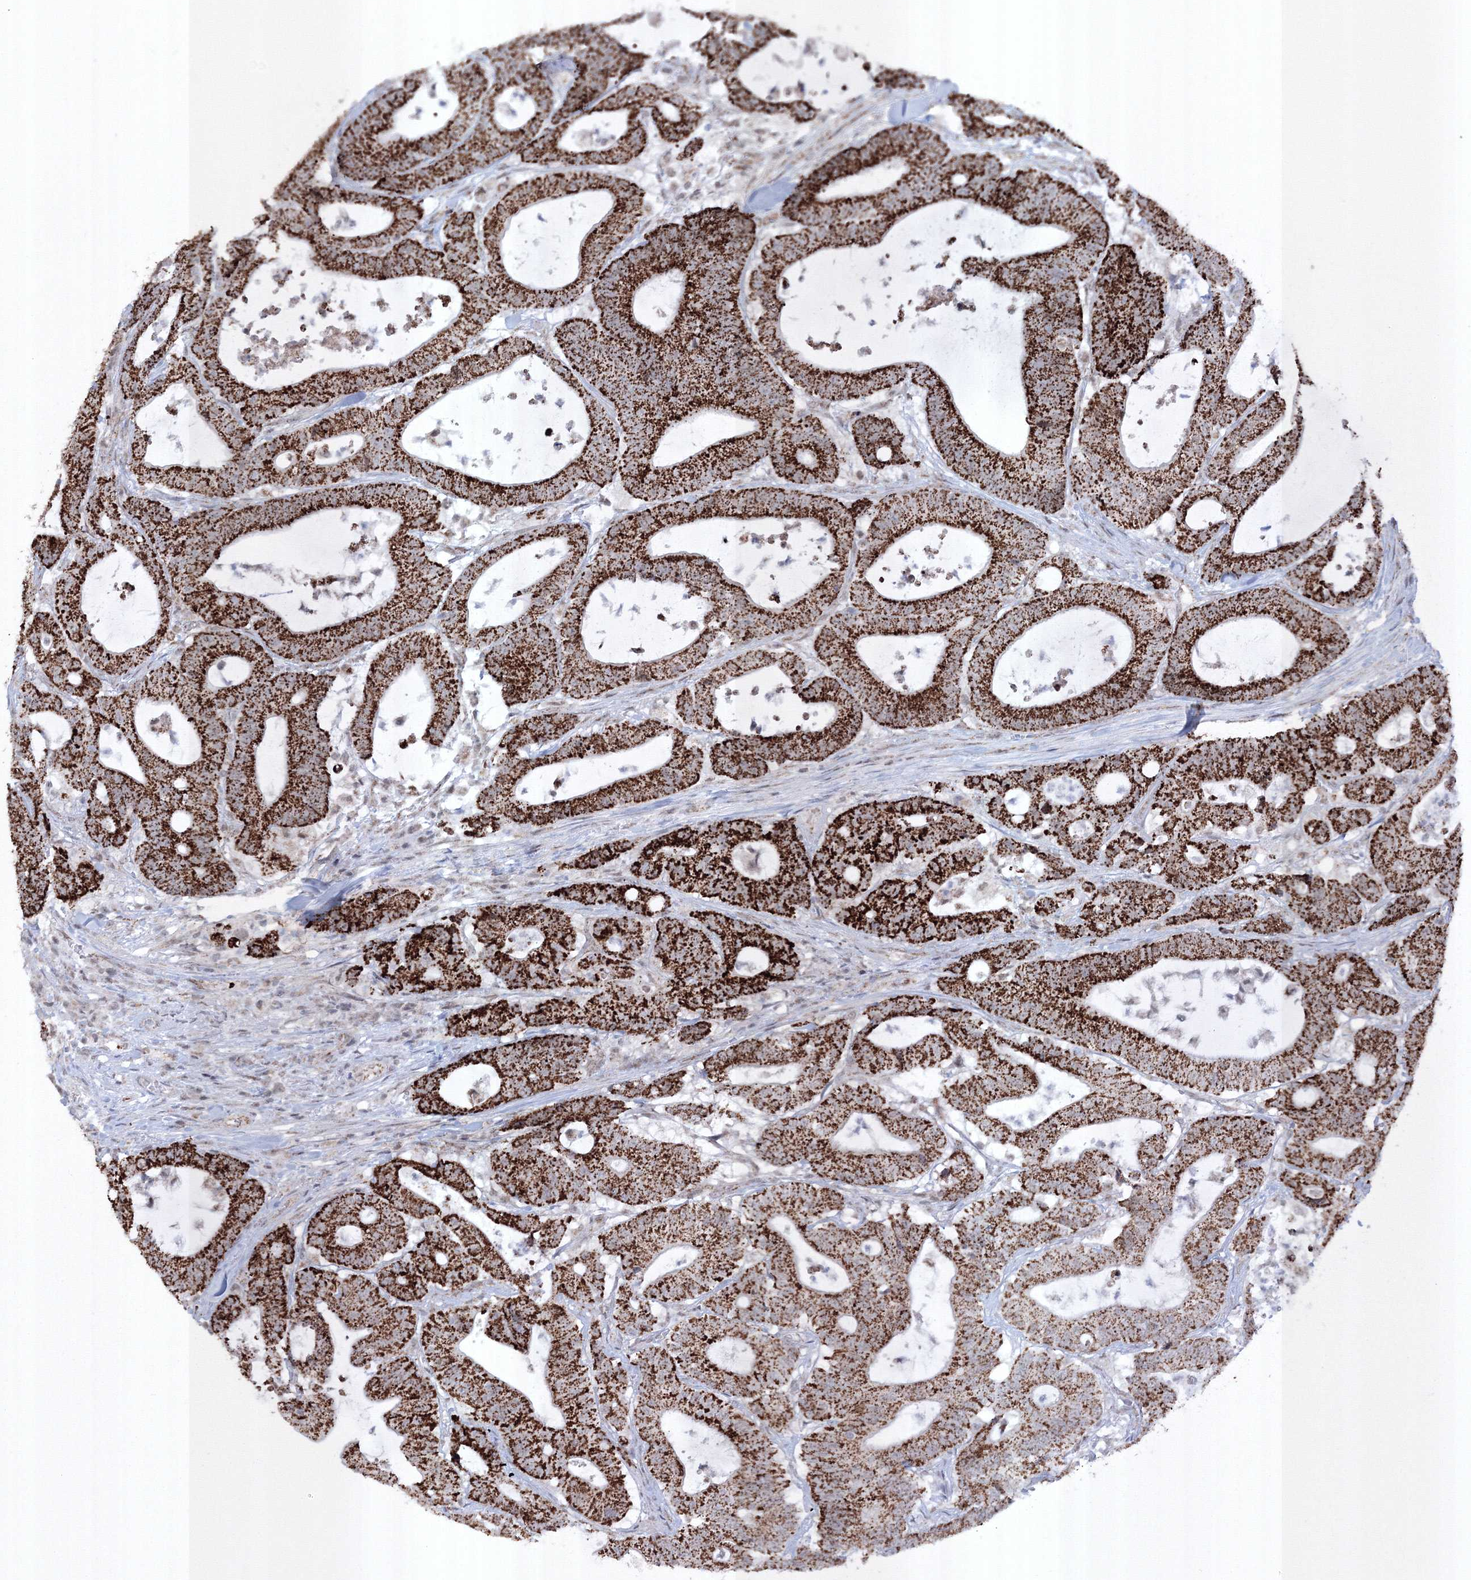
{"staining": {"intensity": "strong", "quantity": ">75%", "location": "cytoplasmic/membranous"}, "tissue": "colorectal cancer", "cell_type": "Tumor cells", "image_type": "cancer", "snomed": [{"axis": "morphology", "description": "Adenocarcinoma, NOS"}, {"axis": "topography", "description": "Colon"}], "caption": "Human colorectal cancer (adenocarcinoma) stained for a protein (brown) displays strong cytoplasmic/membranous positive expression in about >75% of tumor cells.", "gene": "GRSF1", "patient": {"sex": "female", "age": 84}}